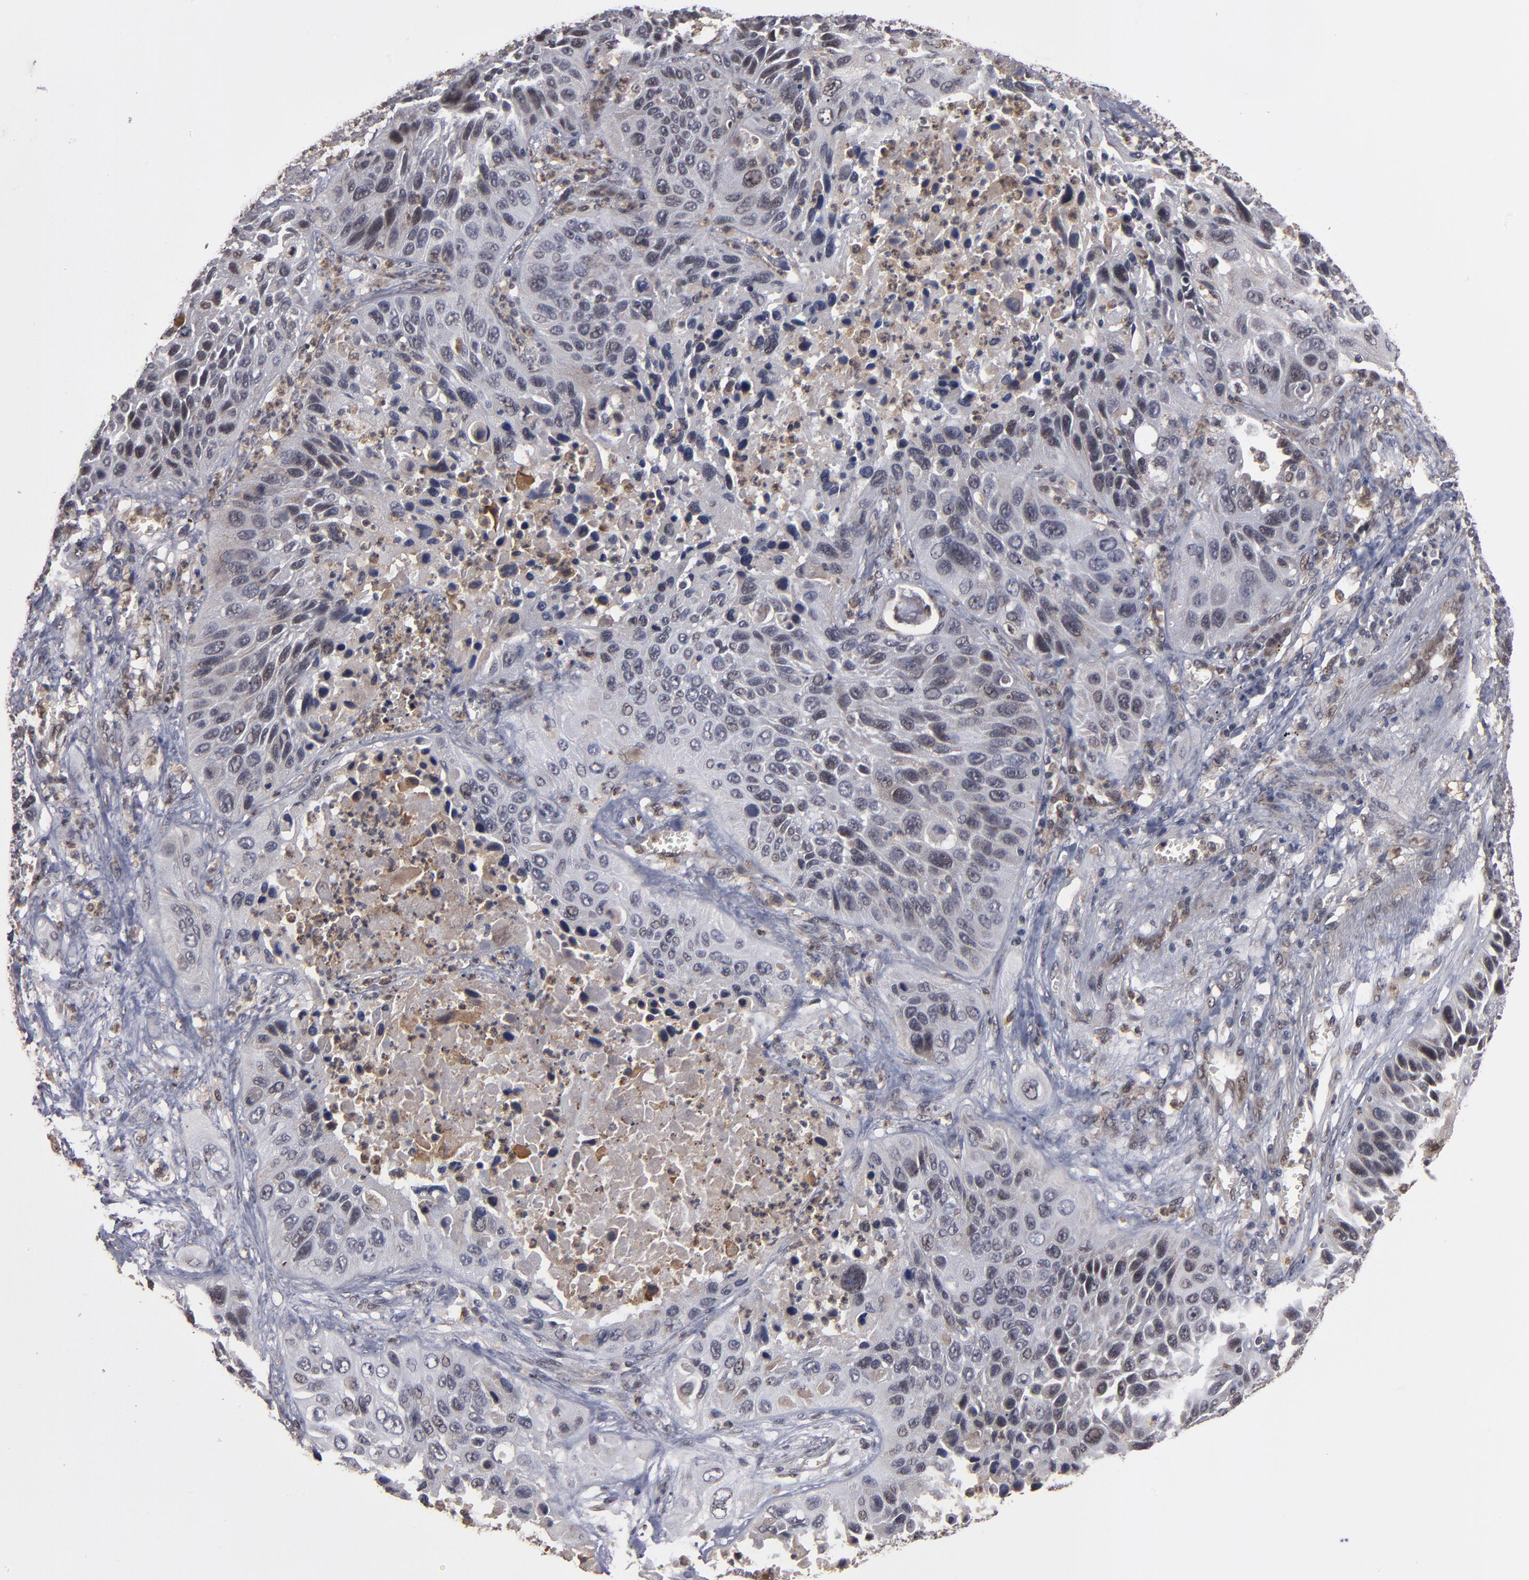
{"staining": {"intensity": "weak", "quantity": "<25%", "location": "nuclear"}, "tissue": "lung cancer", "cell_type": "Tumor cells", "image_type": "cancer", "snomed": [{"axis": "morphology", "description": "Squamous cell carcinoma, NOS"}, {"axis": "topography", "description": "Lung"}], "caption": "Protein analysis of lung squamous cell carcinoma displays no significant expression in tumor cells.", "gene": "CUL5", "patient": {"sex": "female", "age": 76}}